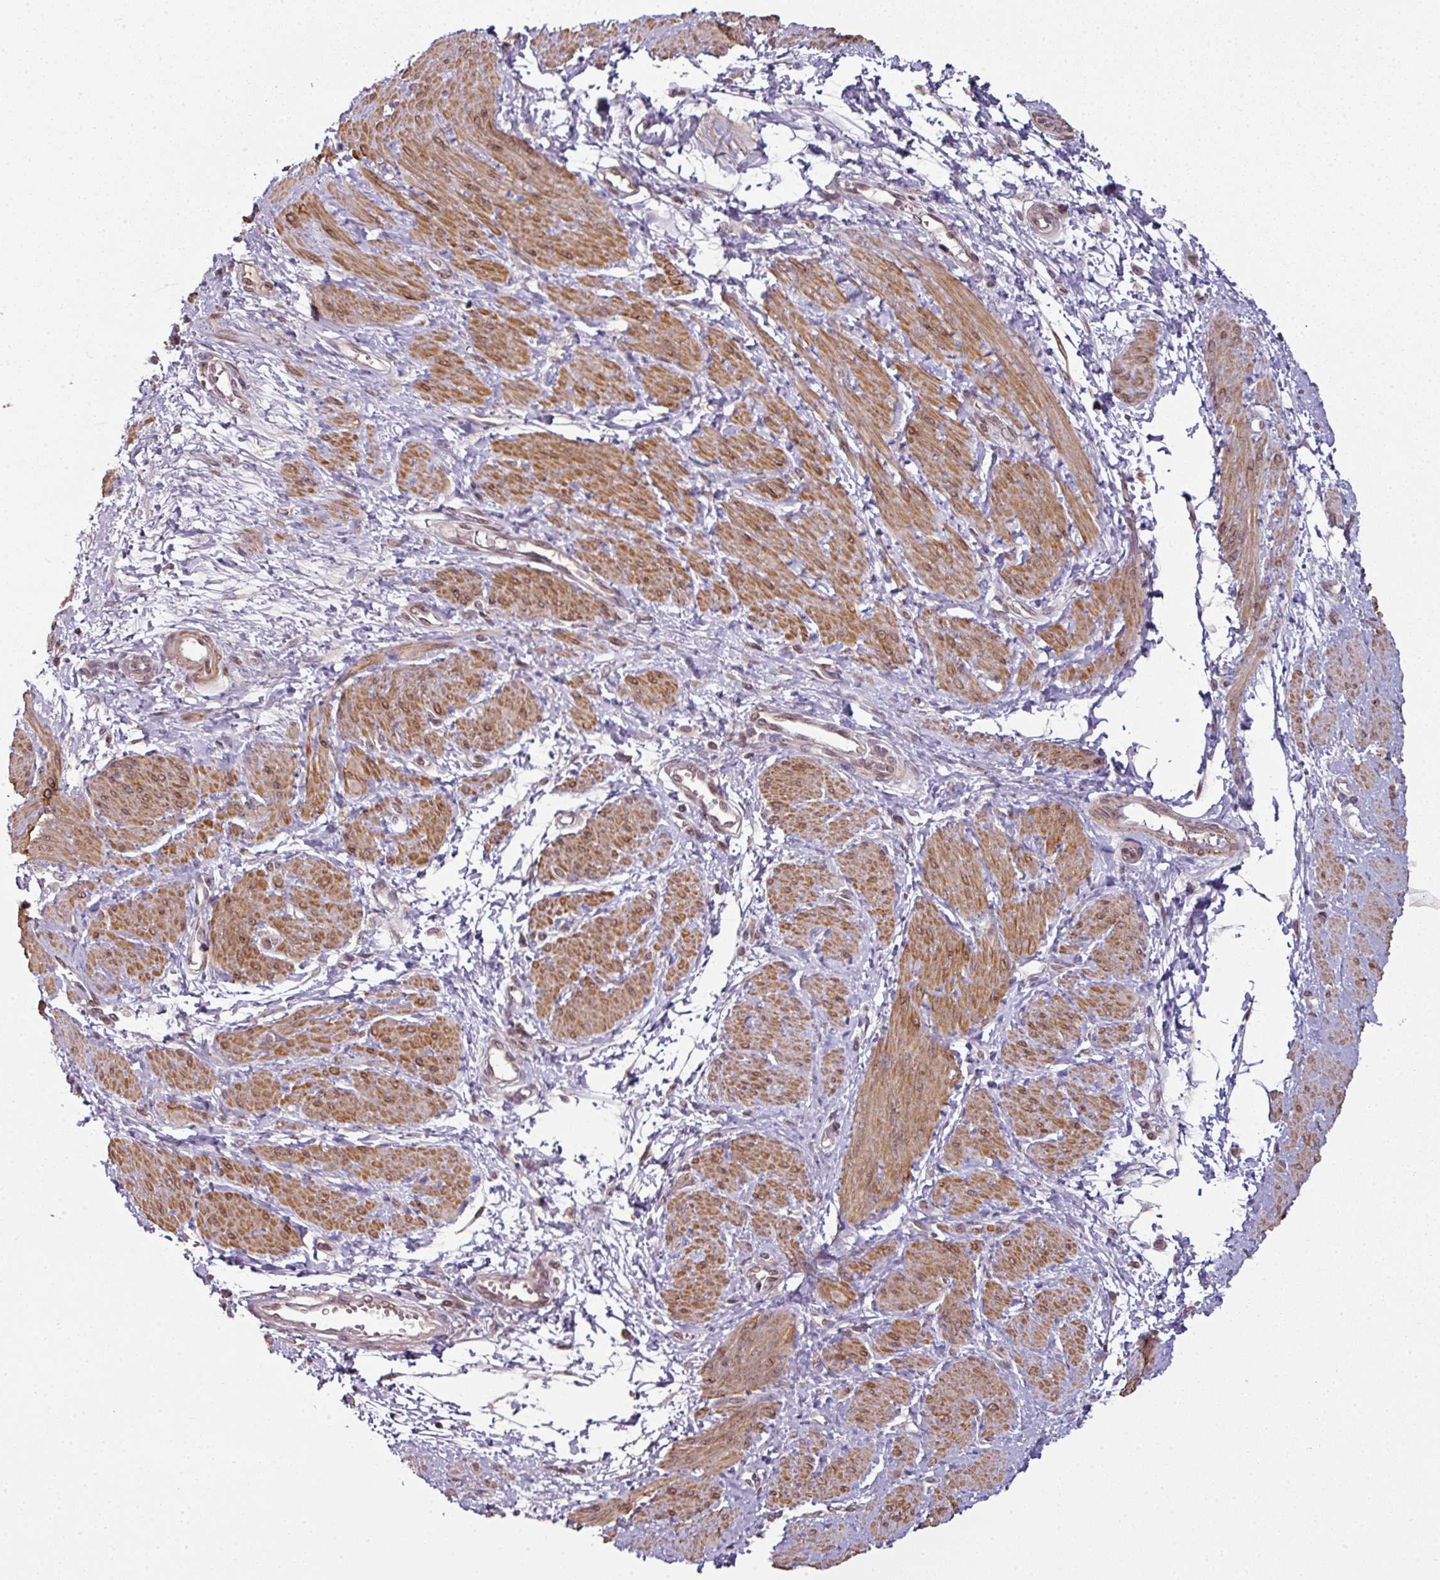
{"staining": {"intensity": "moderate", "quantity": ">75%", "location": "cytoplasmic/membranous,nuclear"}, "tissue": "smooth muscle", "cell_type": "Smooth muscle cells", "image_type": "normal", "snomed": [{"axis": "morphology", "description": "Normal tissue, NOS"}, {"axis": "topography", "description": "Smooth muscle"}, {"axis": "topography", "description": "Uterus"}], "caption": "Benign smooth muscle displays moderate cytoplasmic/membranous,nuclear expression in approximately >75% of smooth muscle cells, visualized by immunohistochemistry.", "gene": "RANGAP1", "patient": {"sex": "female", "age": 39}}